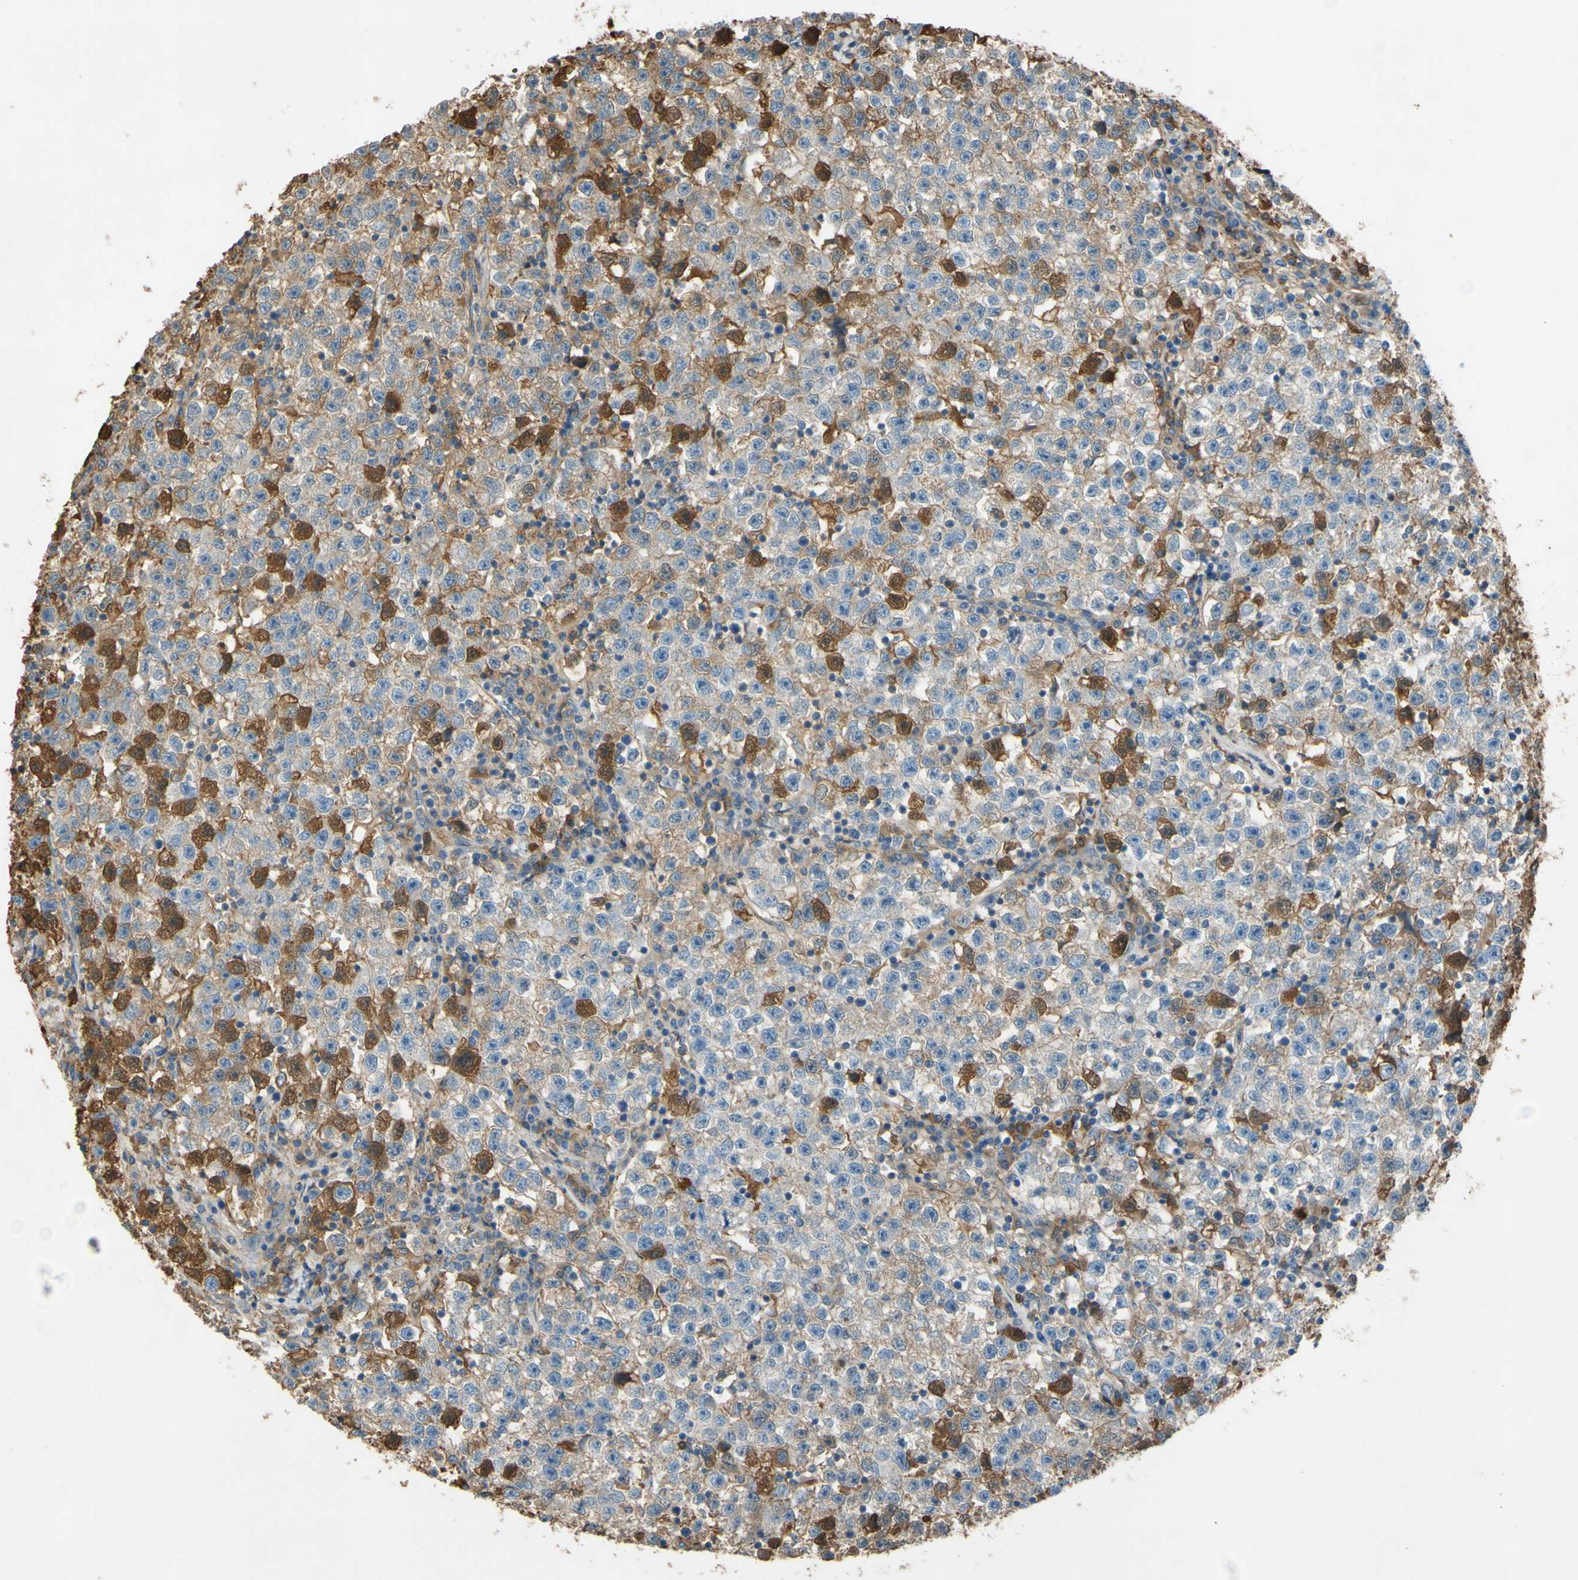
{"staining": {"intensity": "moderate", "quantity": "25%-75%", "location": "cytoplasmic/membranous"}, "tissue": "testis cancer", "cell_type": "Tumor cells", "image_type": "cancer", "snomed": [{"axis": "morphology", "description": "Seminoma, NOS"}, {"axis": "topography", "description": "Testis"}], "caption": "Human seminoma (testis) stained for a protein (brown) shows moderate cytoplasmic/membranous positive expression in approximately 25%-75% of tumor cells.", "gene": "TIMP2", "patient": {"sex": "male", "age": 22}}